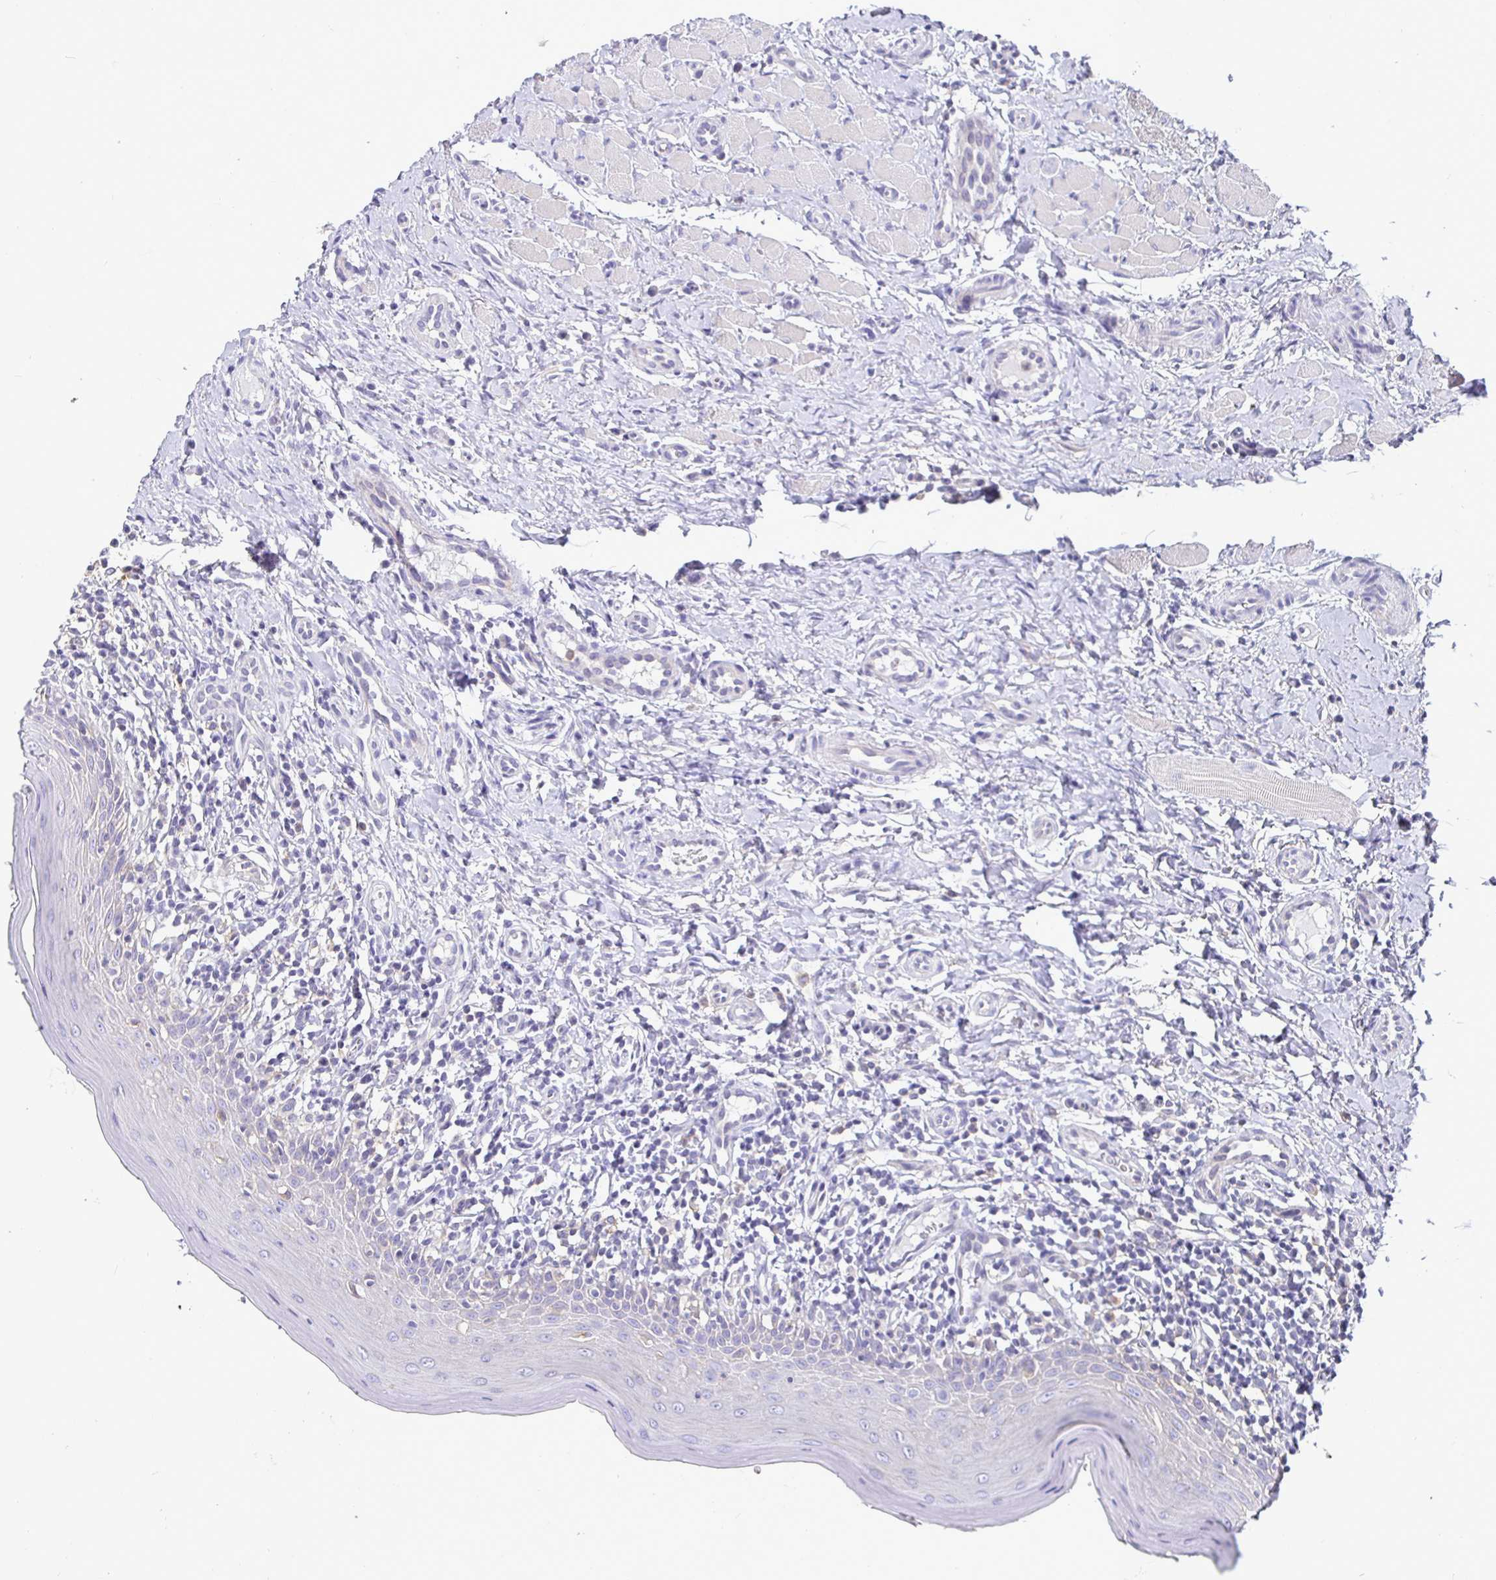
{"staining": {"intensity": "negative", "quantity": "none", "location": "none"}, "tissue": "oral mucosa", "cell_type": "Squamous epithelial cells", "image_type": "normal", "snomed": [{"axis": "morphology", "description": "Normal tissue, NOS"}, {"axis": "topography", "description": "Oral tissue"}, {"axis": "topography", "description": "Tounge, NOS"}], "caption": "Image shows no significant protein positivity in squamous epithelial cells of benign oral mucosa.", "gene": "SIRPA", "patient": {"sex": "female", "age": 58}}